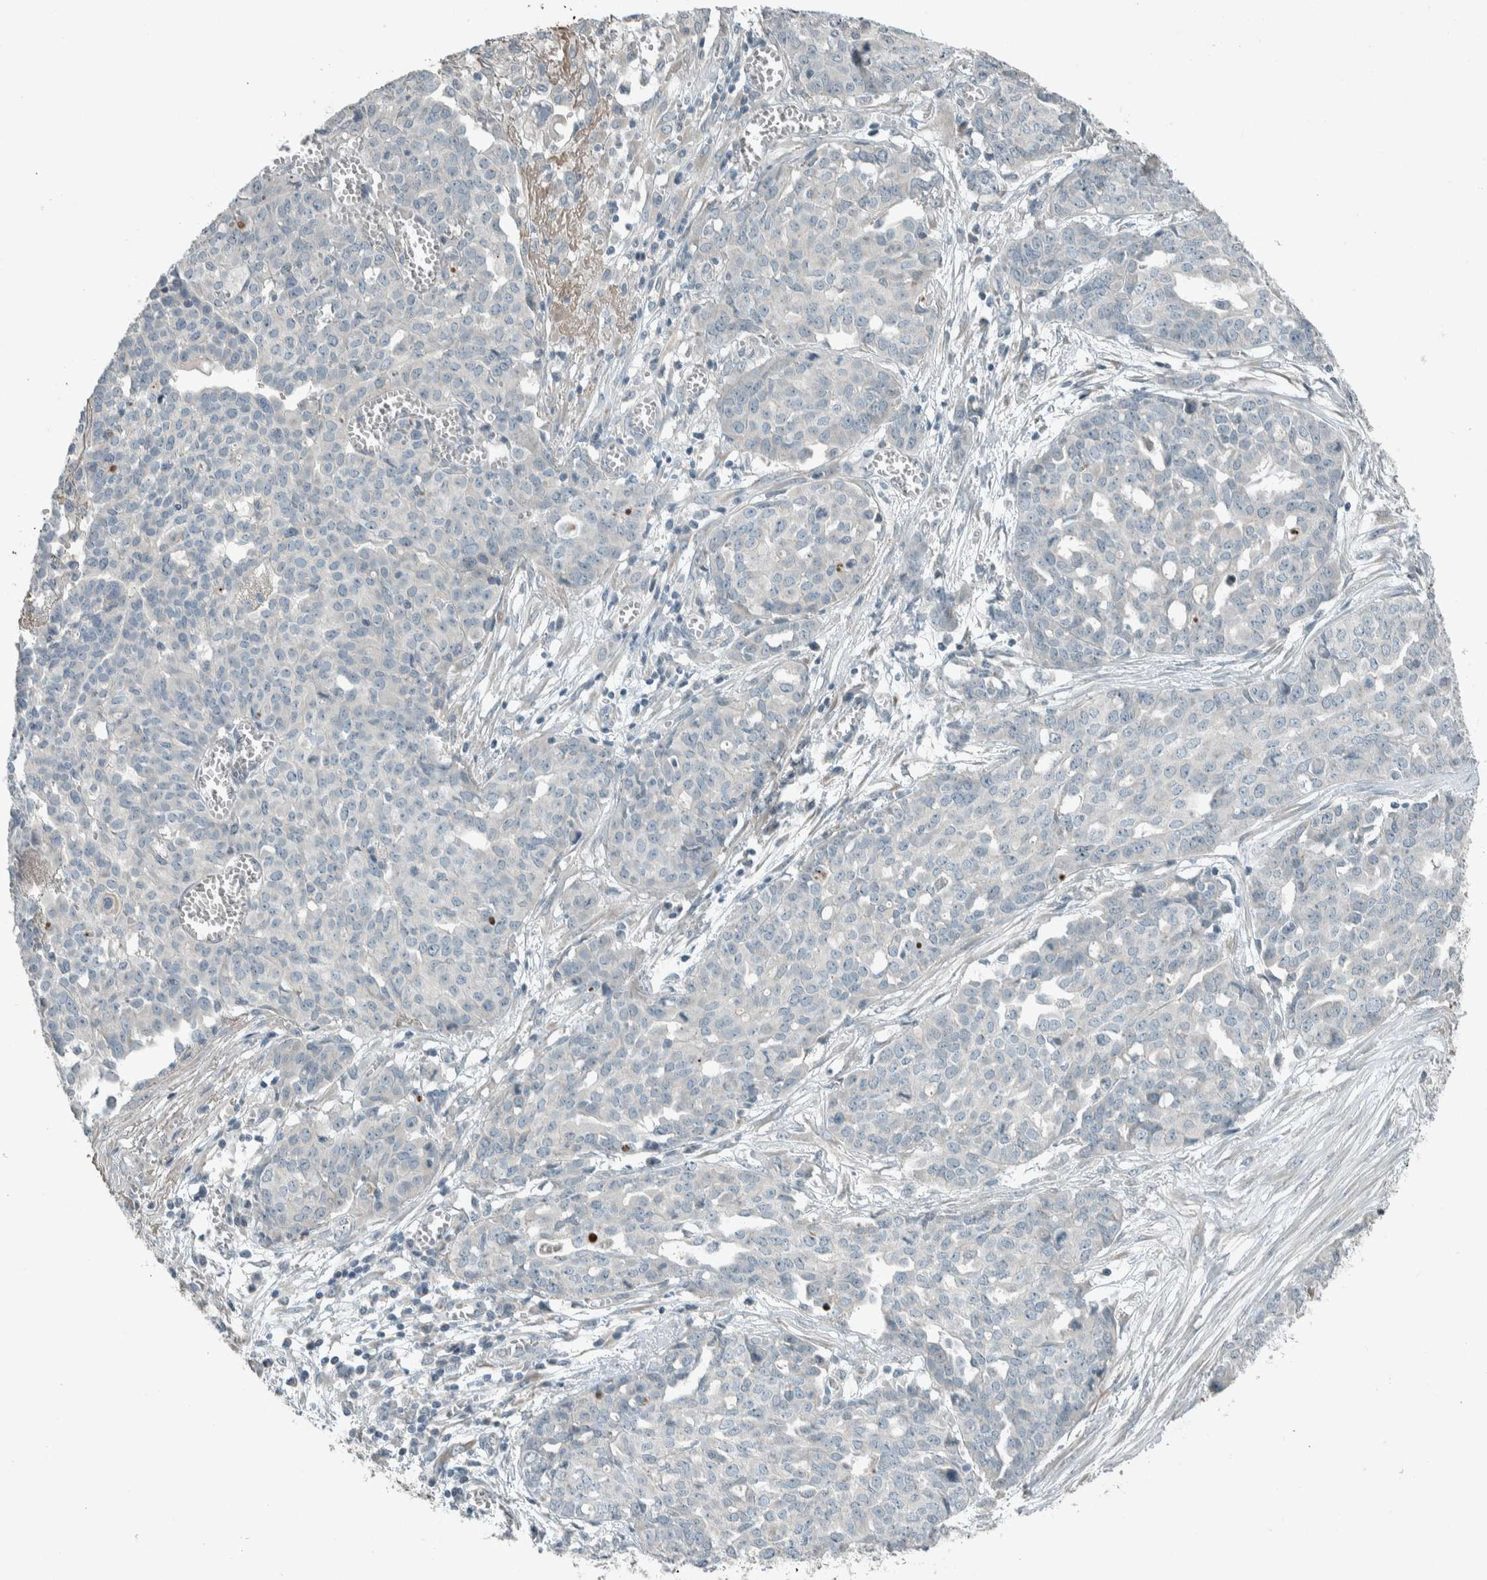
{"staining": {"intensity": "negative", "quantity": "none", "location": "none"}, "tissue": "ovarian cancer", "cell_type": "Tumor cells", "image_type": "cancer", "snomed": [{"axis": "morphology", "description": "Cystadenocarcinoma, serous, NOS"}, {"axis": "topography", "description": "Soft tissue"}, {"axis": "topography", "description": "Ovary"}], "caption": "This is a photomicrograph of immunohistochemistry staining of serous cystadenocarcinoma (ovarian), which shows no positivity in tumor cells. (Stains: DAB immunohistochemistry (IHC) with hematoxylin counter stain, Microscopy: brightfield microscopy at high magnification).", "gene": "CERCAM", "patient": {"sex": "female", "age": 57}}